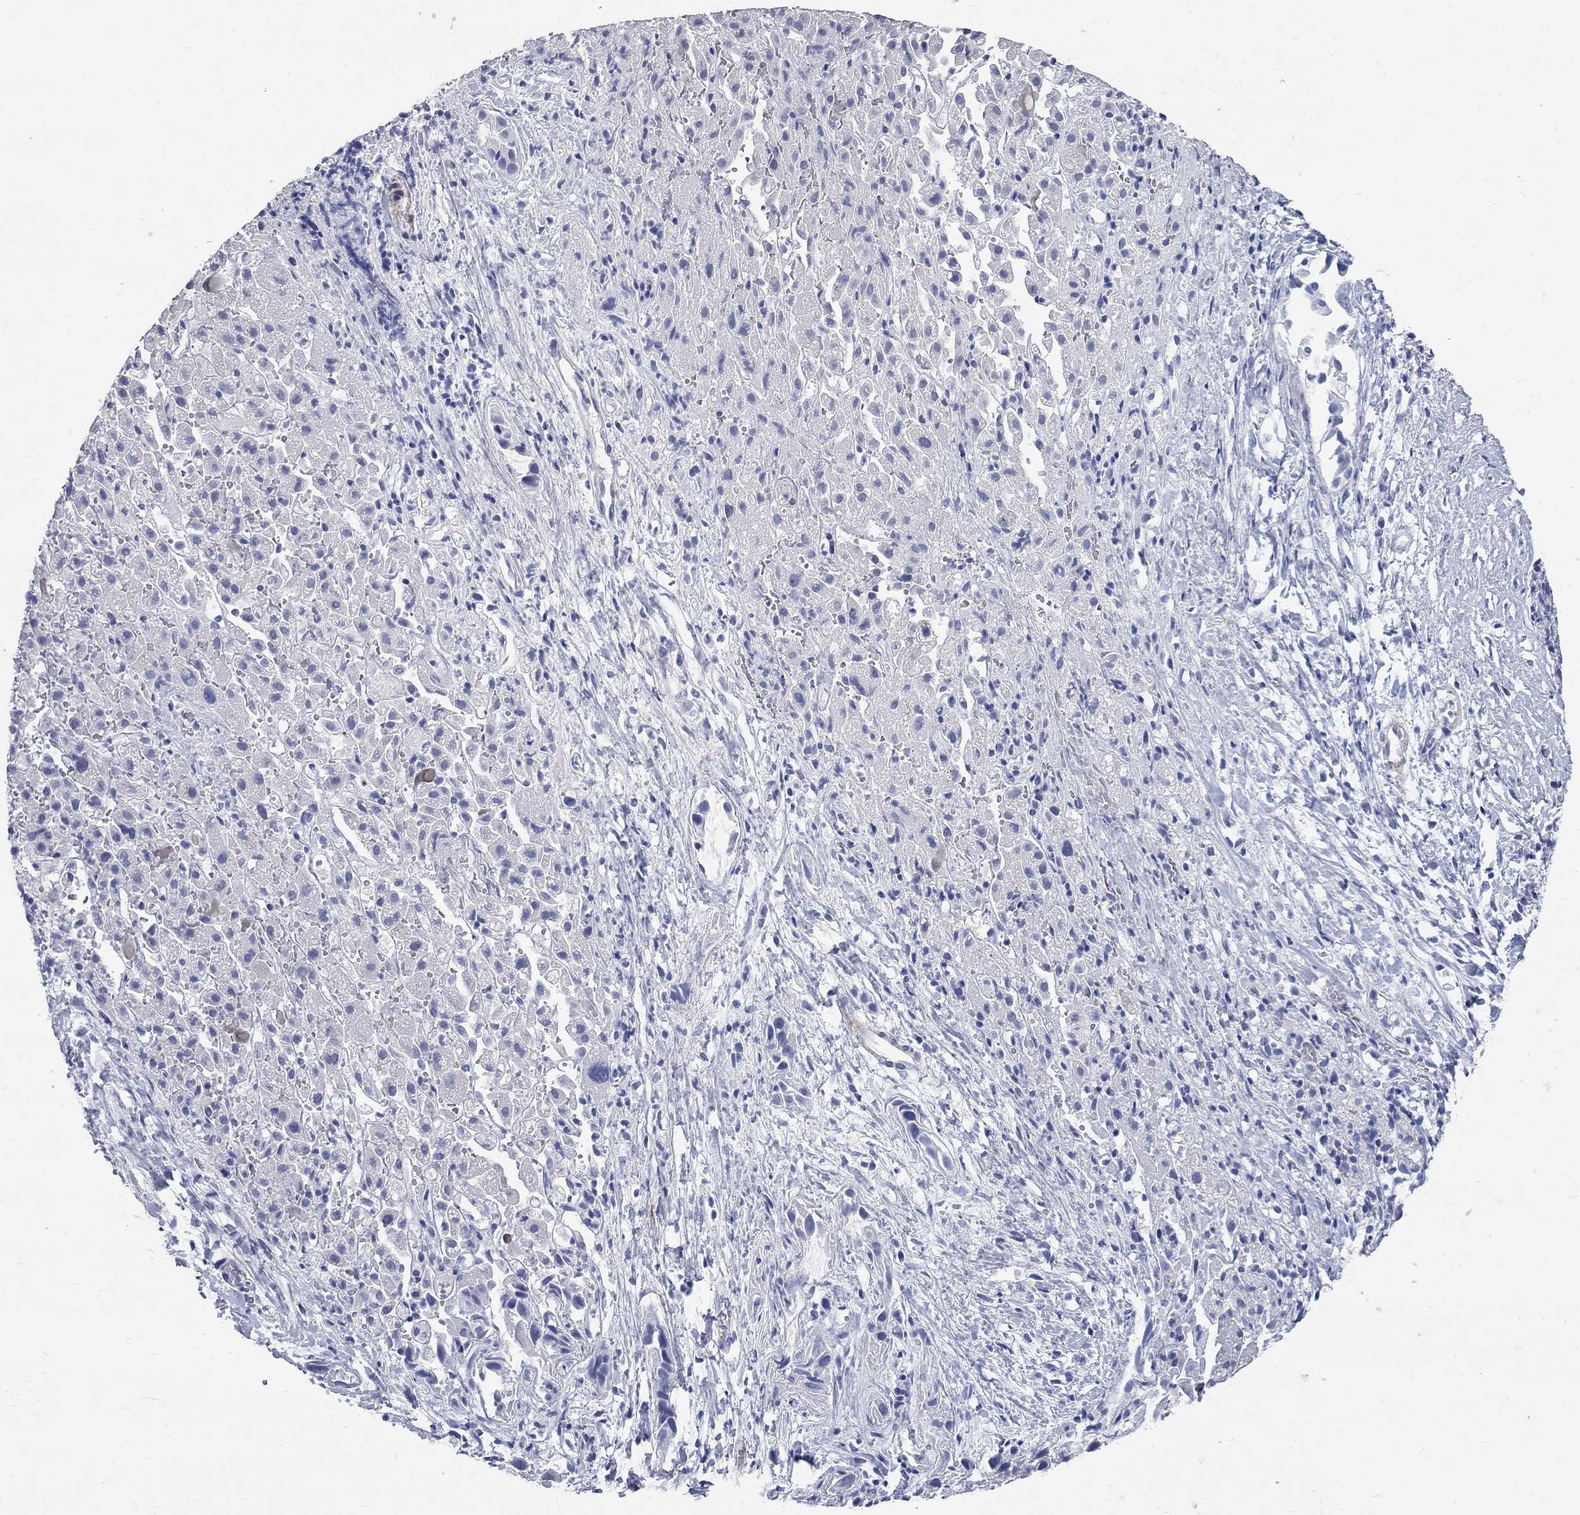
{"staining": {"intensity": "negative", "quantity": "none", "location": "none"}, "tissue": "liver cancer", "cell_type": "Tumor cells", "image_type": "cancer", "snomed": [{"axis": "morphology", "description": "Cholangiocarcinoma"}, {"axis": "topography", "description": "Liver"}], "caption": "Liver cholangiocarcinoma stained for a protein using immunohistochemistry reveals no expression tumor cells.", "gene": "BPIFB1", "patient": {"sex": "female", "age": 52}}